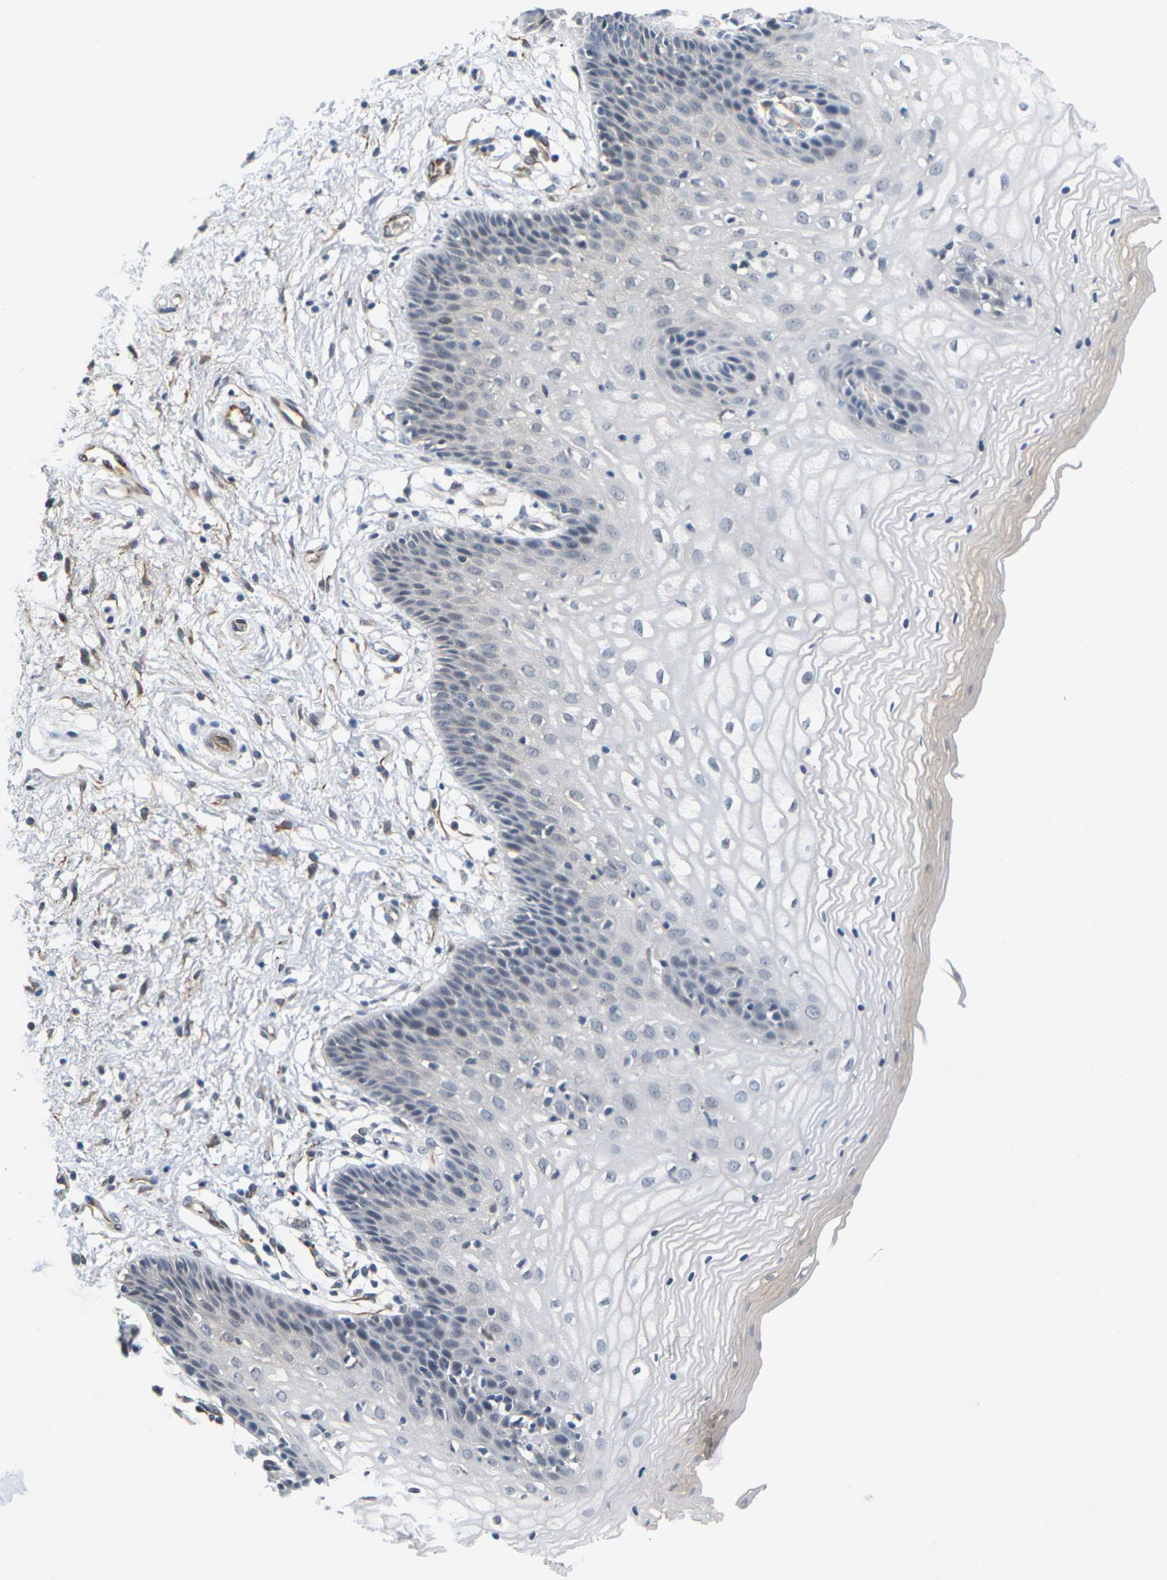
{"staining": {"intensity": "negative", "quantity": "none", "location": "none"}, "tissue": "vagina", "cell_type": "Squamous epithelial cells", "image_type": "normal", "snomed": [{"axis": "morphology", "description": "Normal tissue, NOS"}, {"axis": "topography", "description": "Vagina"}], "caption": "Immunohistochemistry of unremarkable human vagina displays no staining in squamous epithelial cells.", "gene": "PKP2", "patient": {"sex": "female", "age": 34}}